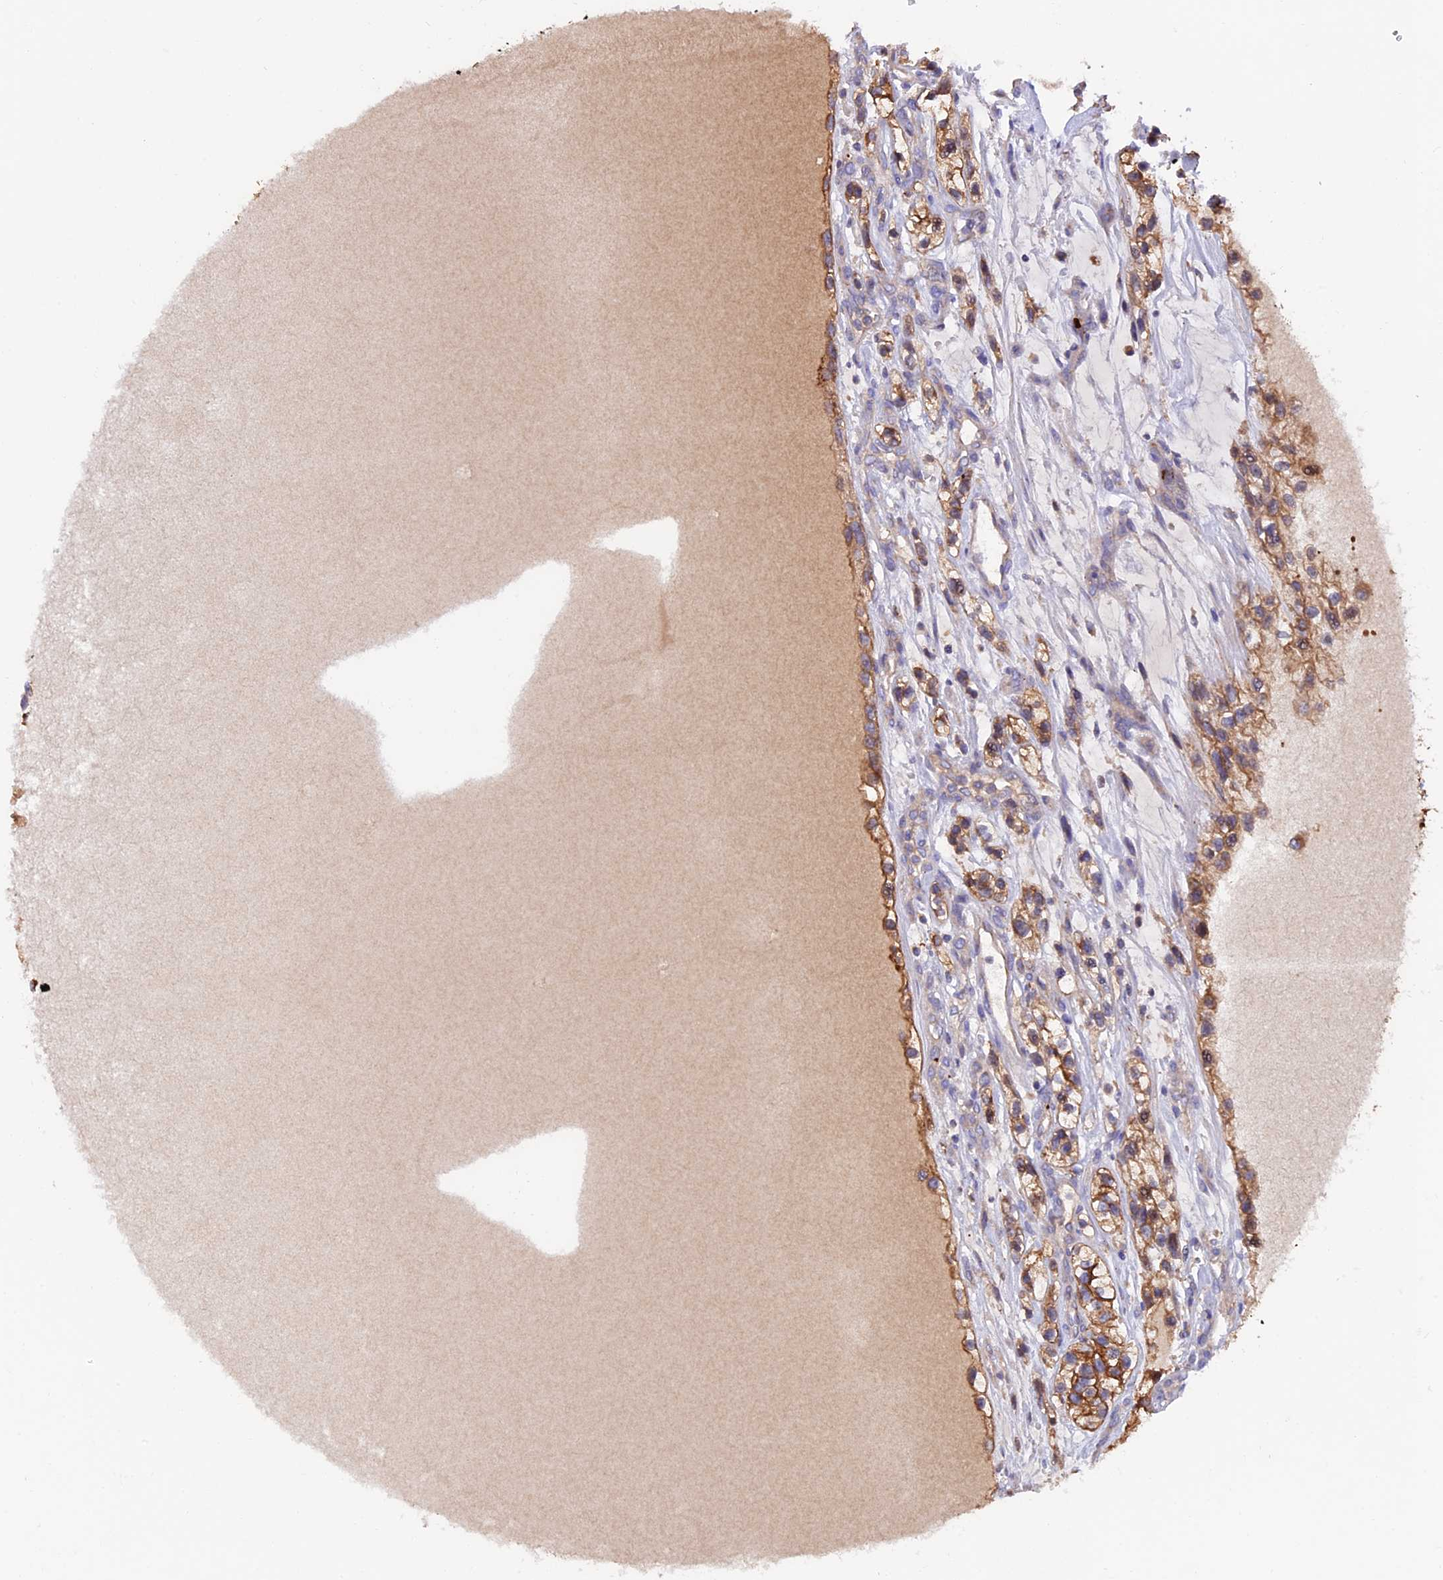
{"staining": {"intensity": "moderate", "quantity": ">75%", "location": "cytoplasmic/membranous"}, "tissue": "renal cancer", "cell_type": "Tumor cells", "image_type": "cancer", "snomed": [{"axis": "morphology", "description": "Adenocarcinoma, NOS"}, {"axis": "topography", "description": "Kidney"}], "caption": "Moderate cytoplasmic/membranous expression for a protein is appreciated in about >75% of tumor cells of adenocarcinoma (renal) using IHC.", "gene": "PTPN9", "patient": {"sex": "female", "age": 57}}